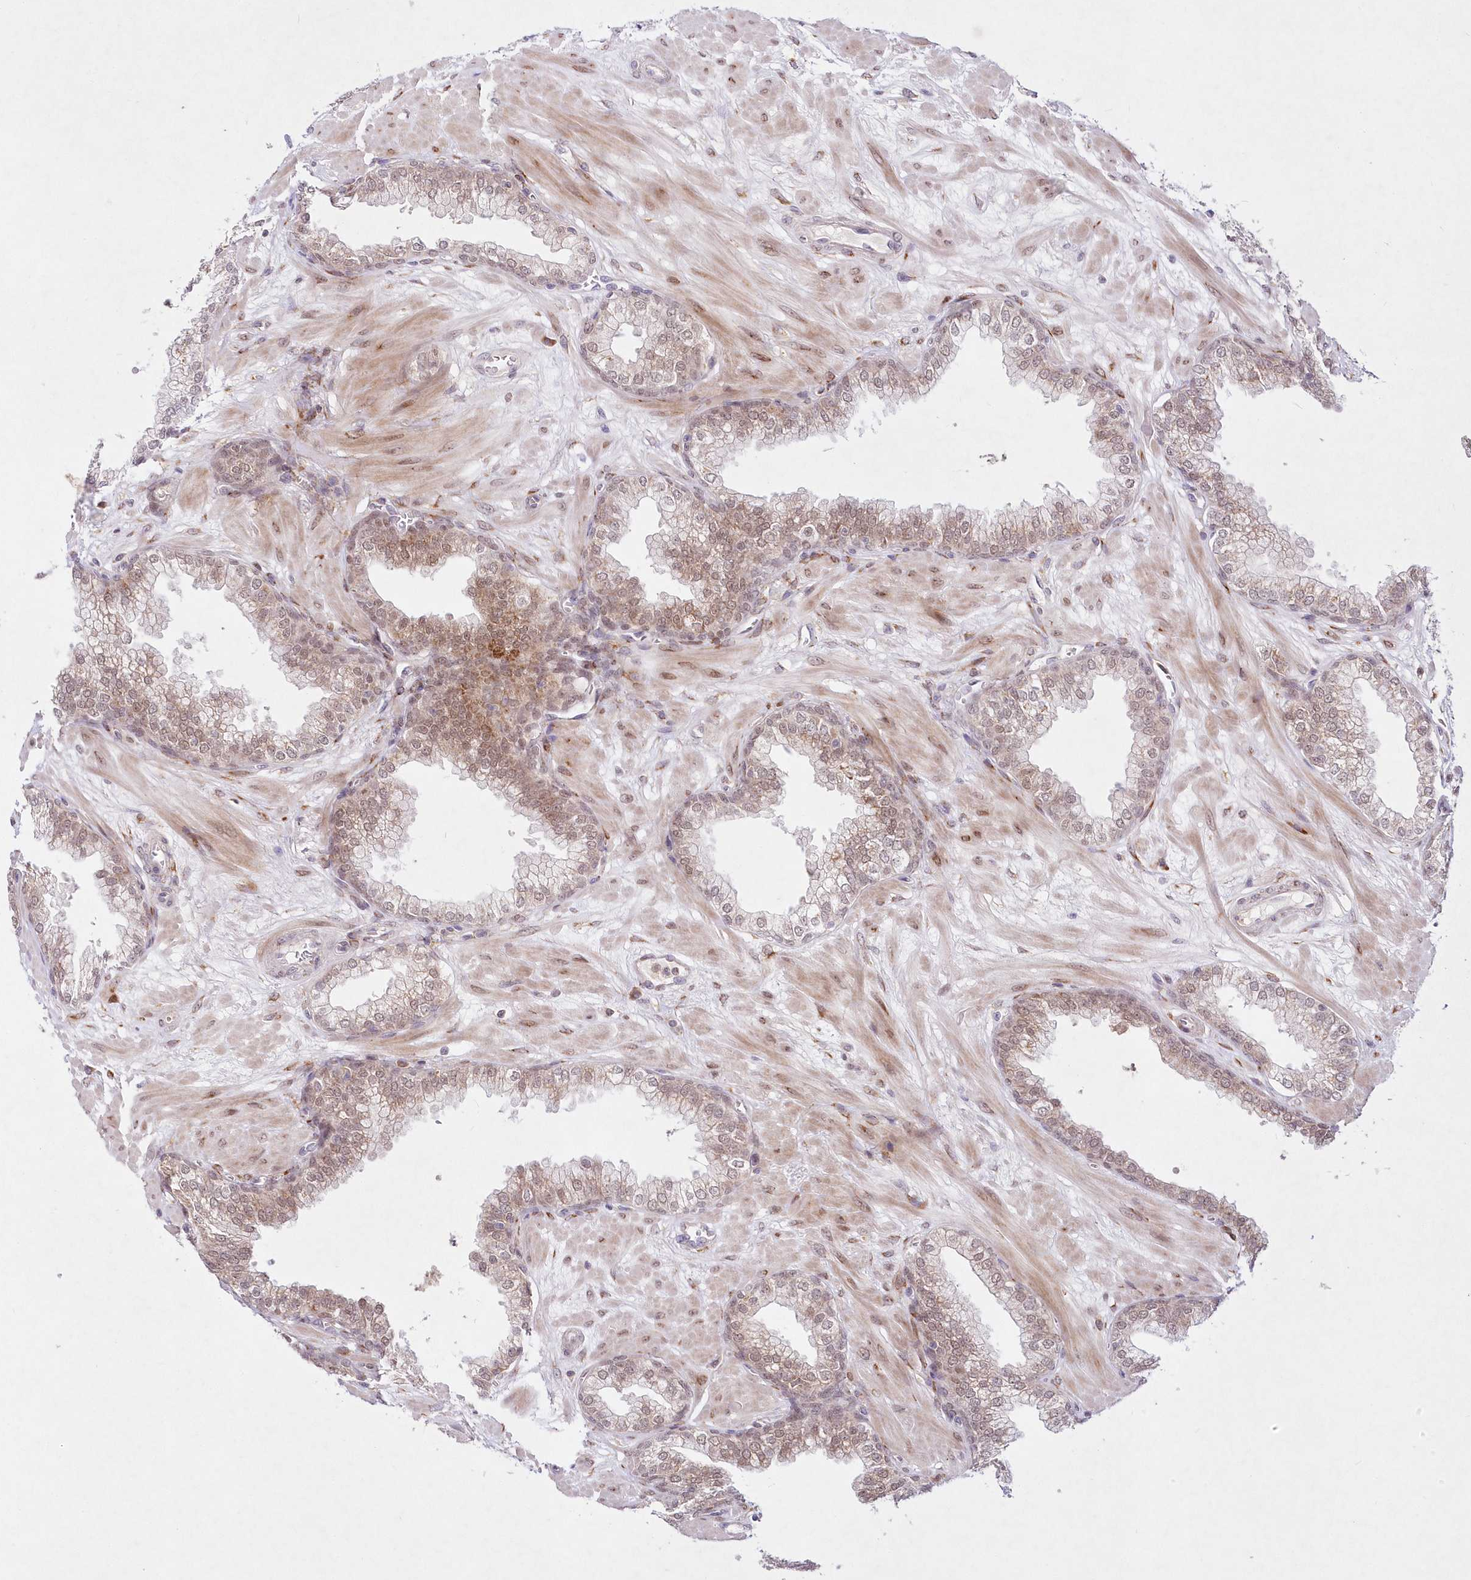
{"staining": {"intensity": "moderate", "quantity": "25%-75%", "location": "nuclear"}, "tissue": "prostate", "cell_type": "Glandular cells", "image_type": "normal", "snomed": [{"axis": "morphology", "description": "Normal tissue, NOS"}, {"axis": "morphology", "description": "Urothelial carcinoma, Low grade"}, {"axis": "topography", "description": "Urinary bladder"}, {"axis": "topography", "description": "Prostate"}], "caption": "An immunohistochemistry (IHC) micrograph of normal tissue is shown. Protein staining in brown shows moderate nuclear positivity in prostate within glandular cells. (DAB = brown stain, brightfield microscopy at high magnification).", "gene": "LDB1", "patient": {"sex": "male", "age": 60}}